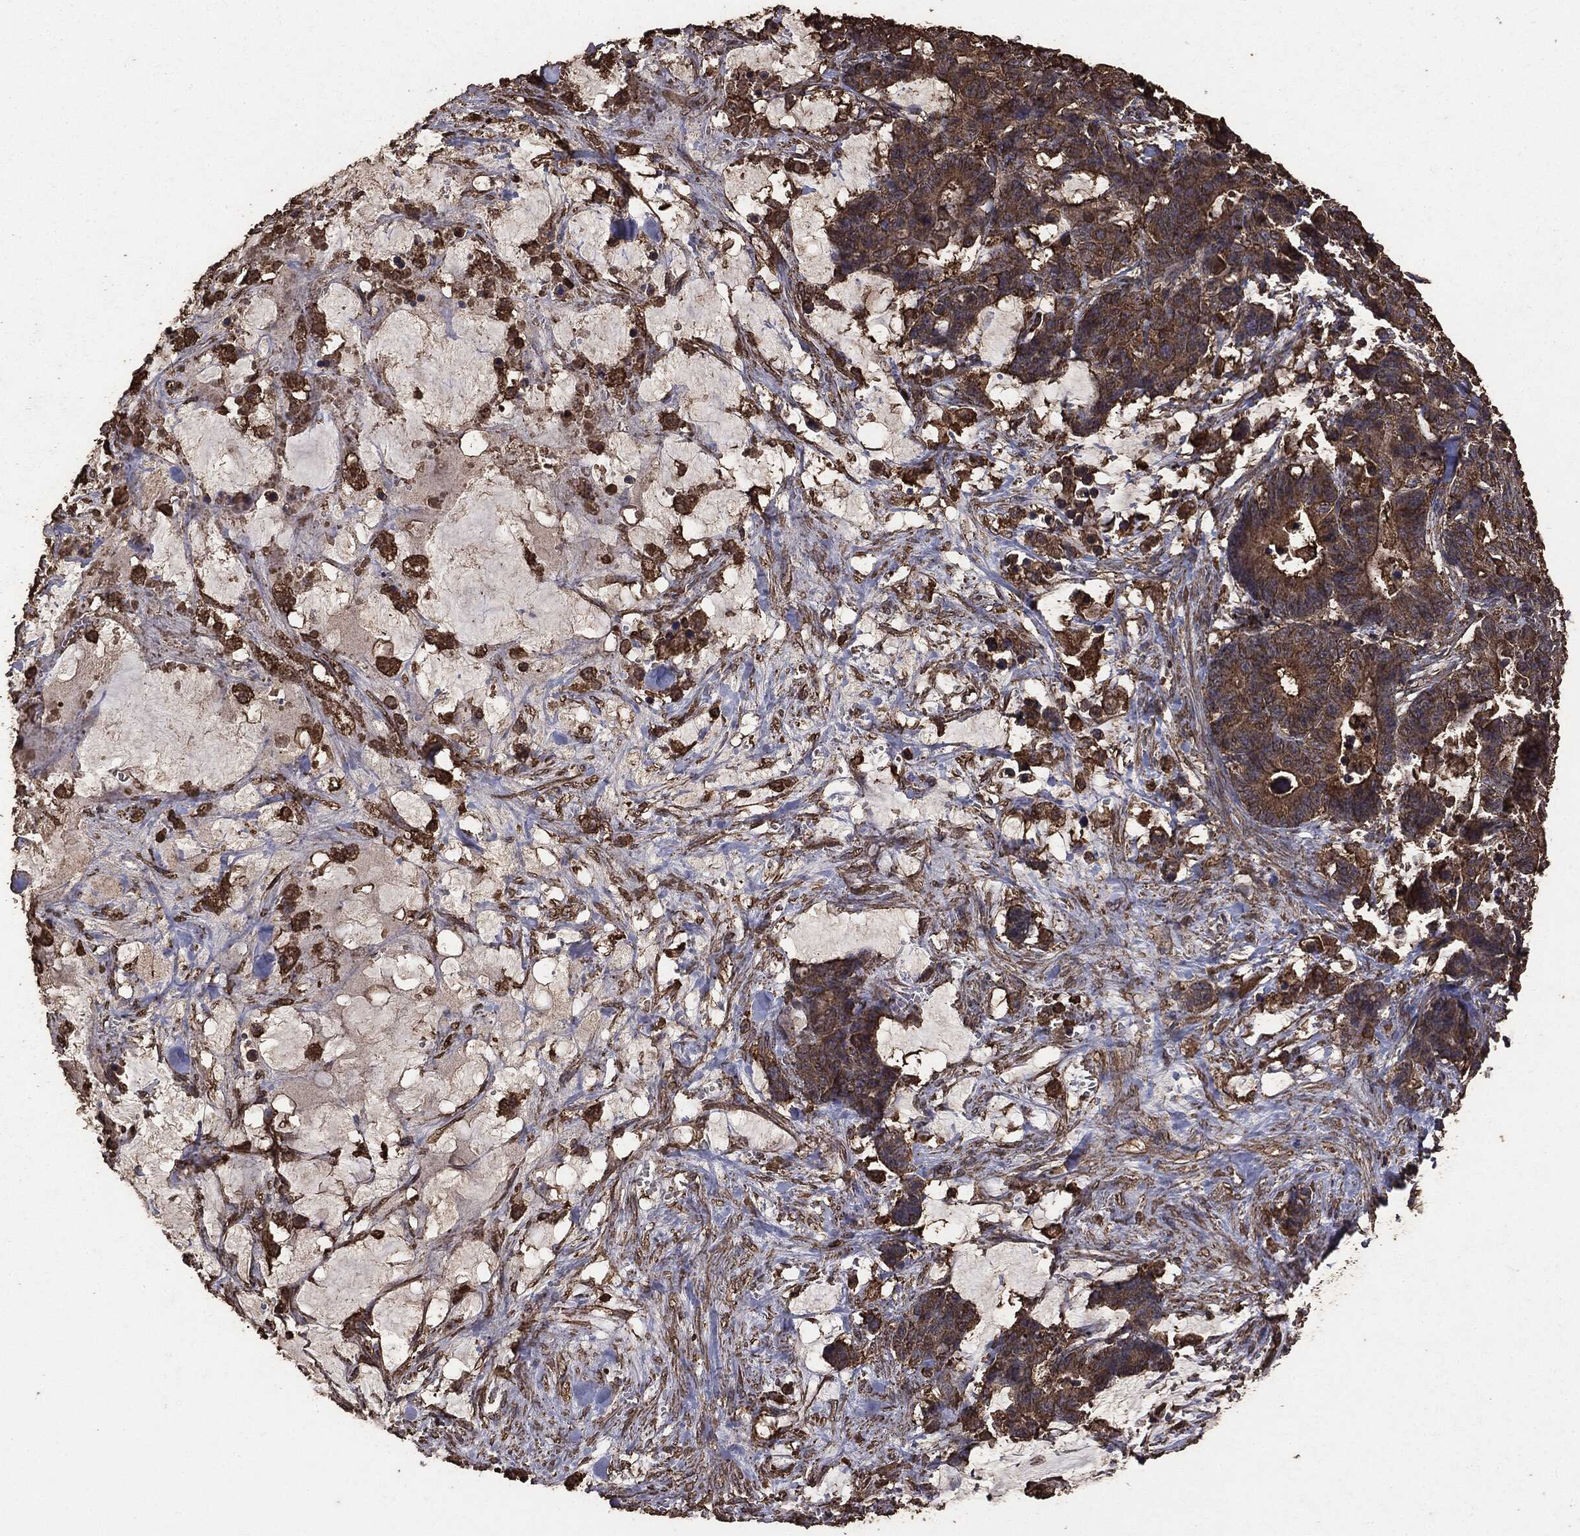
{"staining": {"intensity": "moderate", "quantity": ">75%", "location": "cytoplasmic/membranous"}, "tissue": "stomach cancer", "cell_type": "Tumor cells", "image_type": "cancer", "snomed": [{"axis": "morphology", "description": "Normal tissue, NOS"}, {"axis": "morphology", "description": "Adenocarcinoma, NOS"}, {"axis": "topography", "description": "Stomach"}], "caption": "IHC of human stomach cancer (adenocarcinoma) displays medium levels of moderate cytoplasmic/membranous positivity in about >75% of tumor cells.", "gene": "MTOR", "patient": {"sex": "female", "age": 64}}